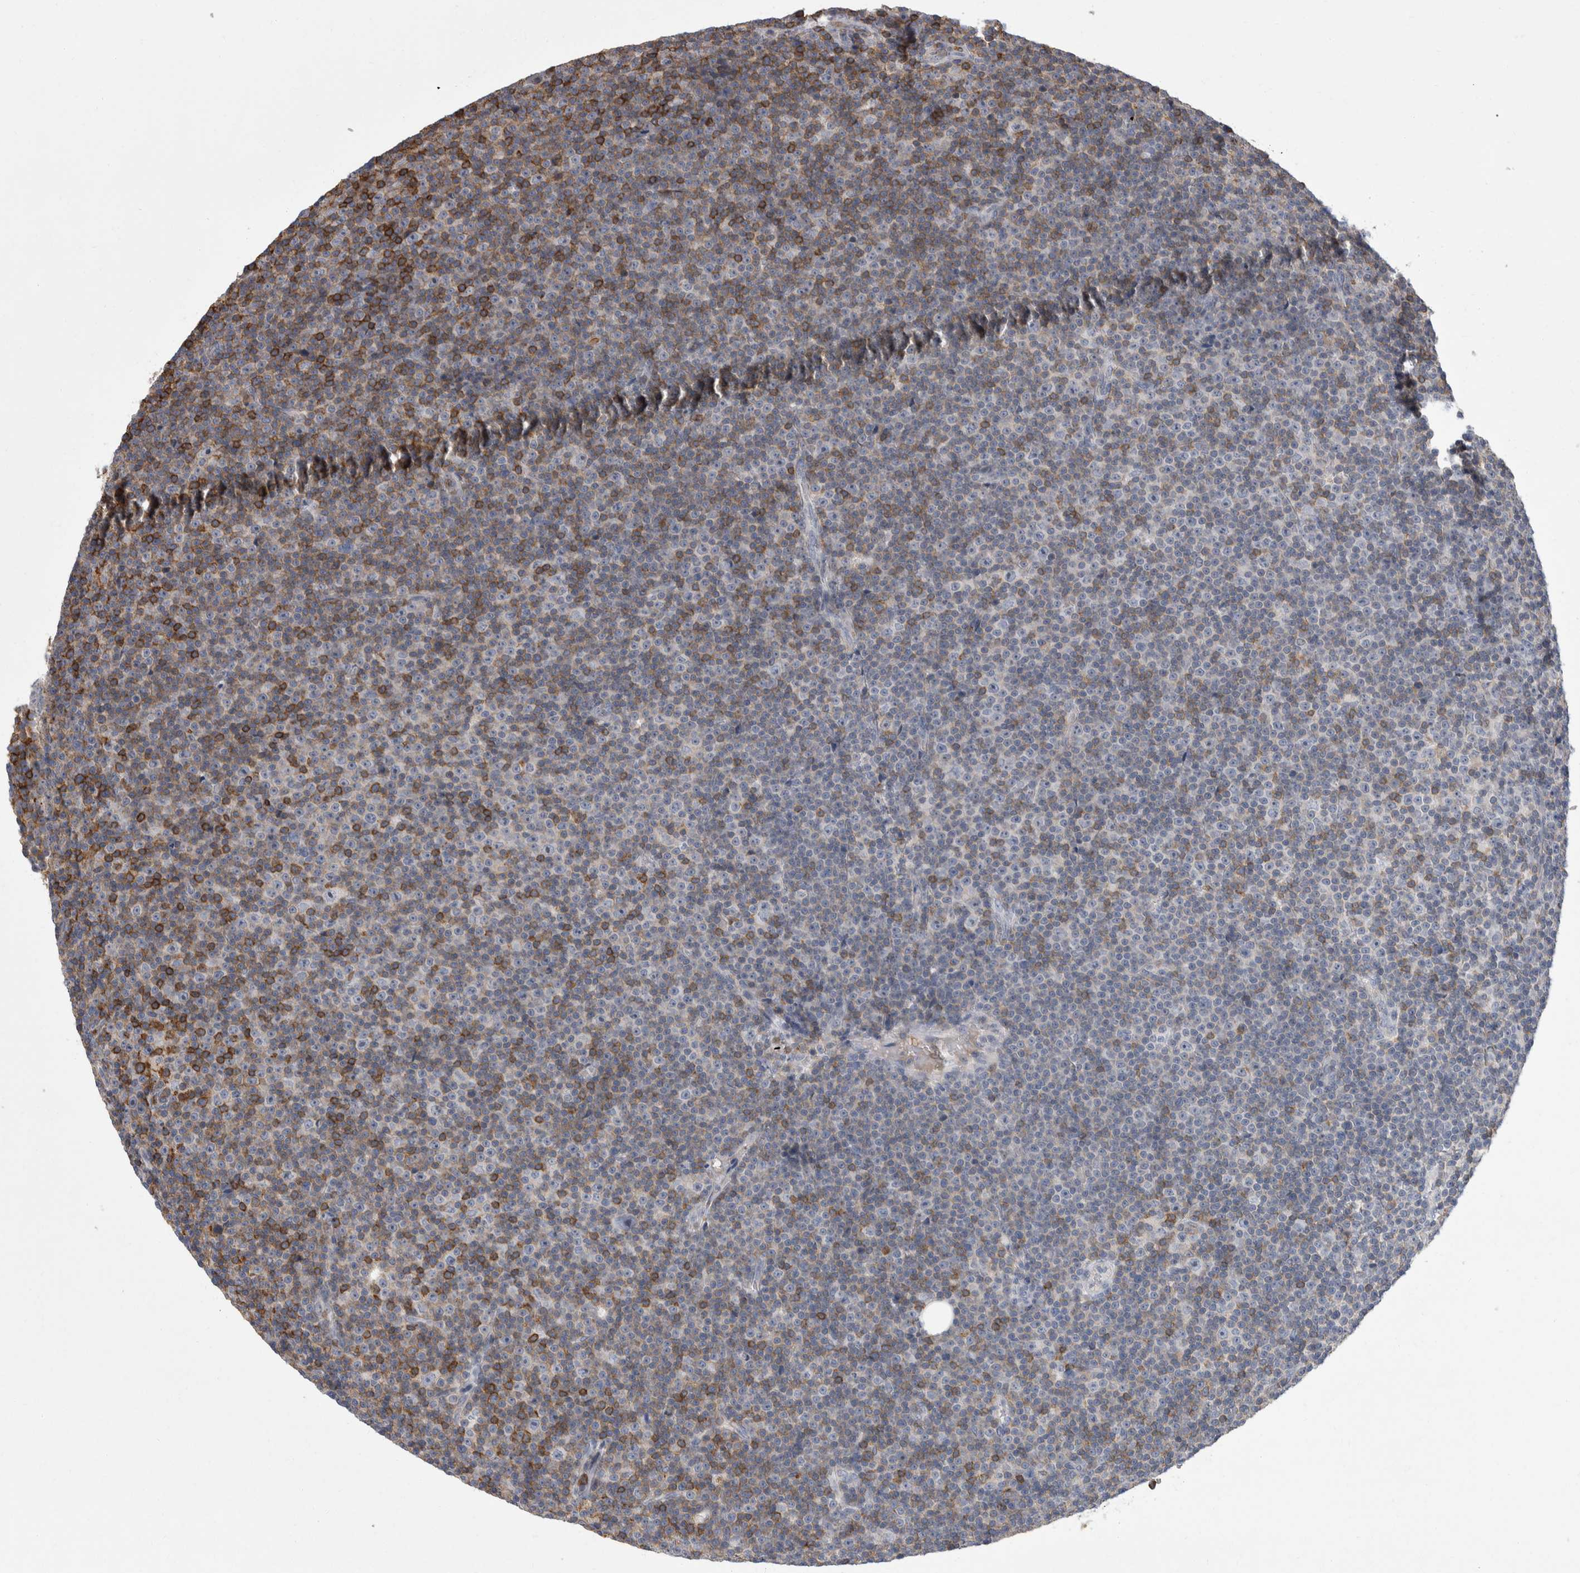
{"staining": {"intensity": "moderate", "quantity": "<25%", "location": "cytoplasmic/membranous"}, "tissue": "lymphoma", "cell_type": "Tumor cells", "image_type": "cancer", "snomed": [{"axis": "morphology", "description": "Malignant lymphoma, non-Hodgkin's type, Low grade"}, {"axis": "topography", "description": "Lymph node"}], "caption": "This is an image of immunohistochemistry staining of lymphoma, which shows moderate staining in the cytoplasmic/membranous of tumor cells.", "gene": "CEP295NL", "patient": {"sex": "female", "age": 67}}